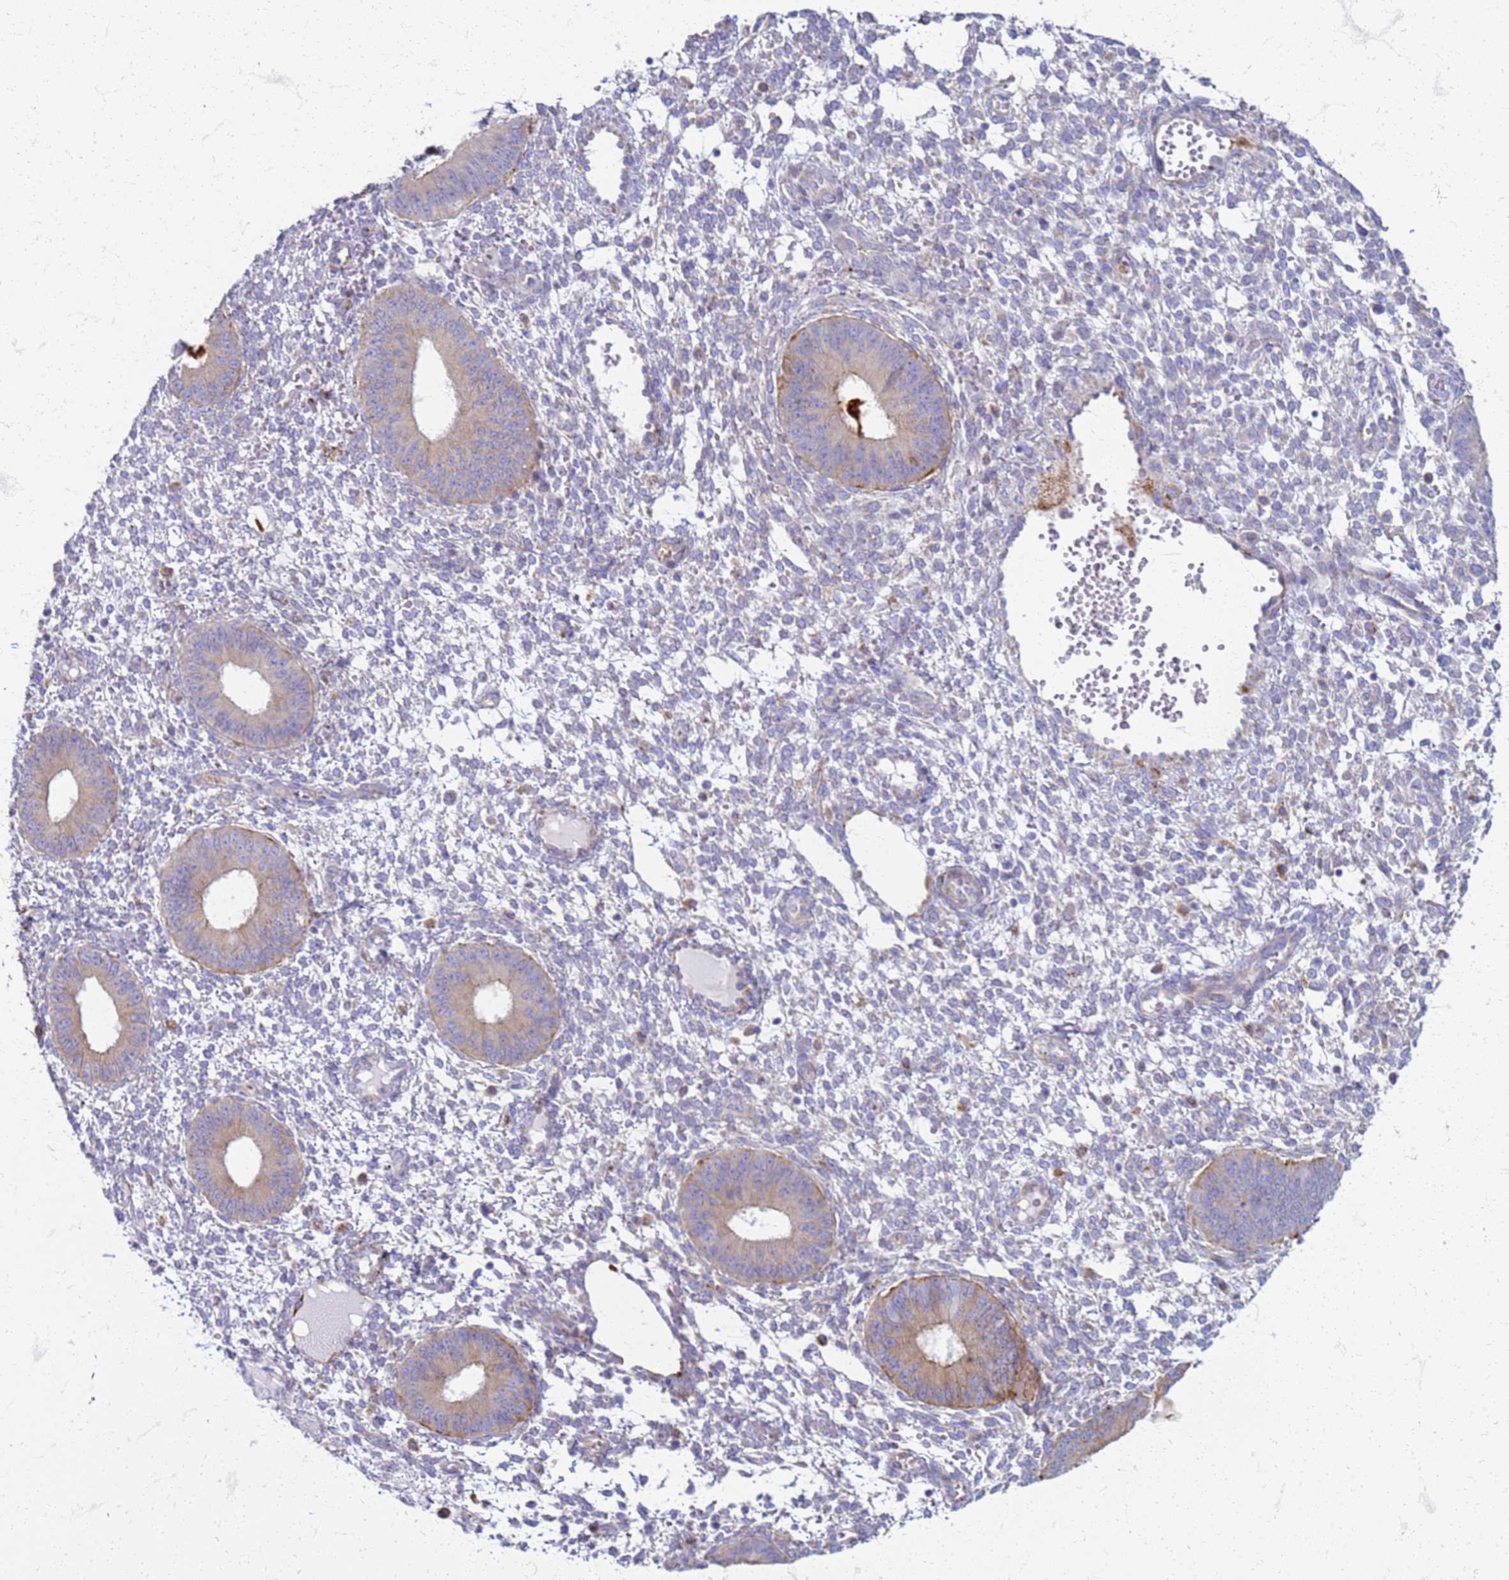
{"staining": {"intensity": "negative", "quantity": "none", "location": "none"}, "tissue": "endometrium", "cell_type": "Cells in endometrial stroma", "image_type": "normal", "snomed": [{"axis": "morphology", "description": "Normal tissue, NOS"}, {"axis": "topography", "description": "Endometrium"}], "caption": "This is an IHC photomicrograph of unremarkable human endometrium. There is no staining in cells in endometrial stroma.", "gene": "PDK3", "patient": {"sex": "female", "age": 49}}